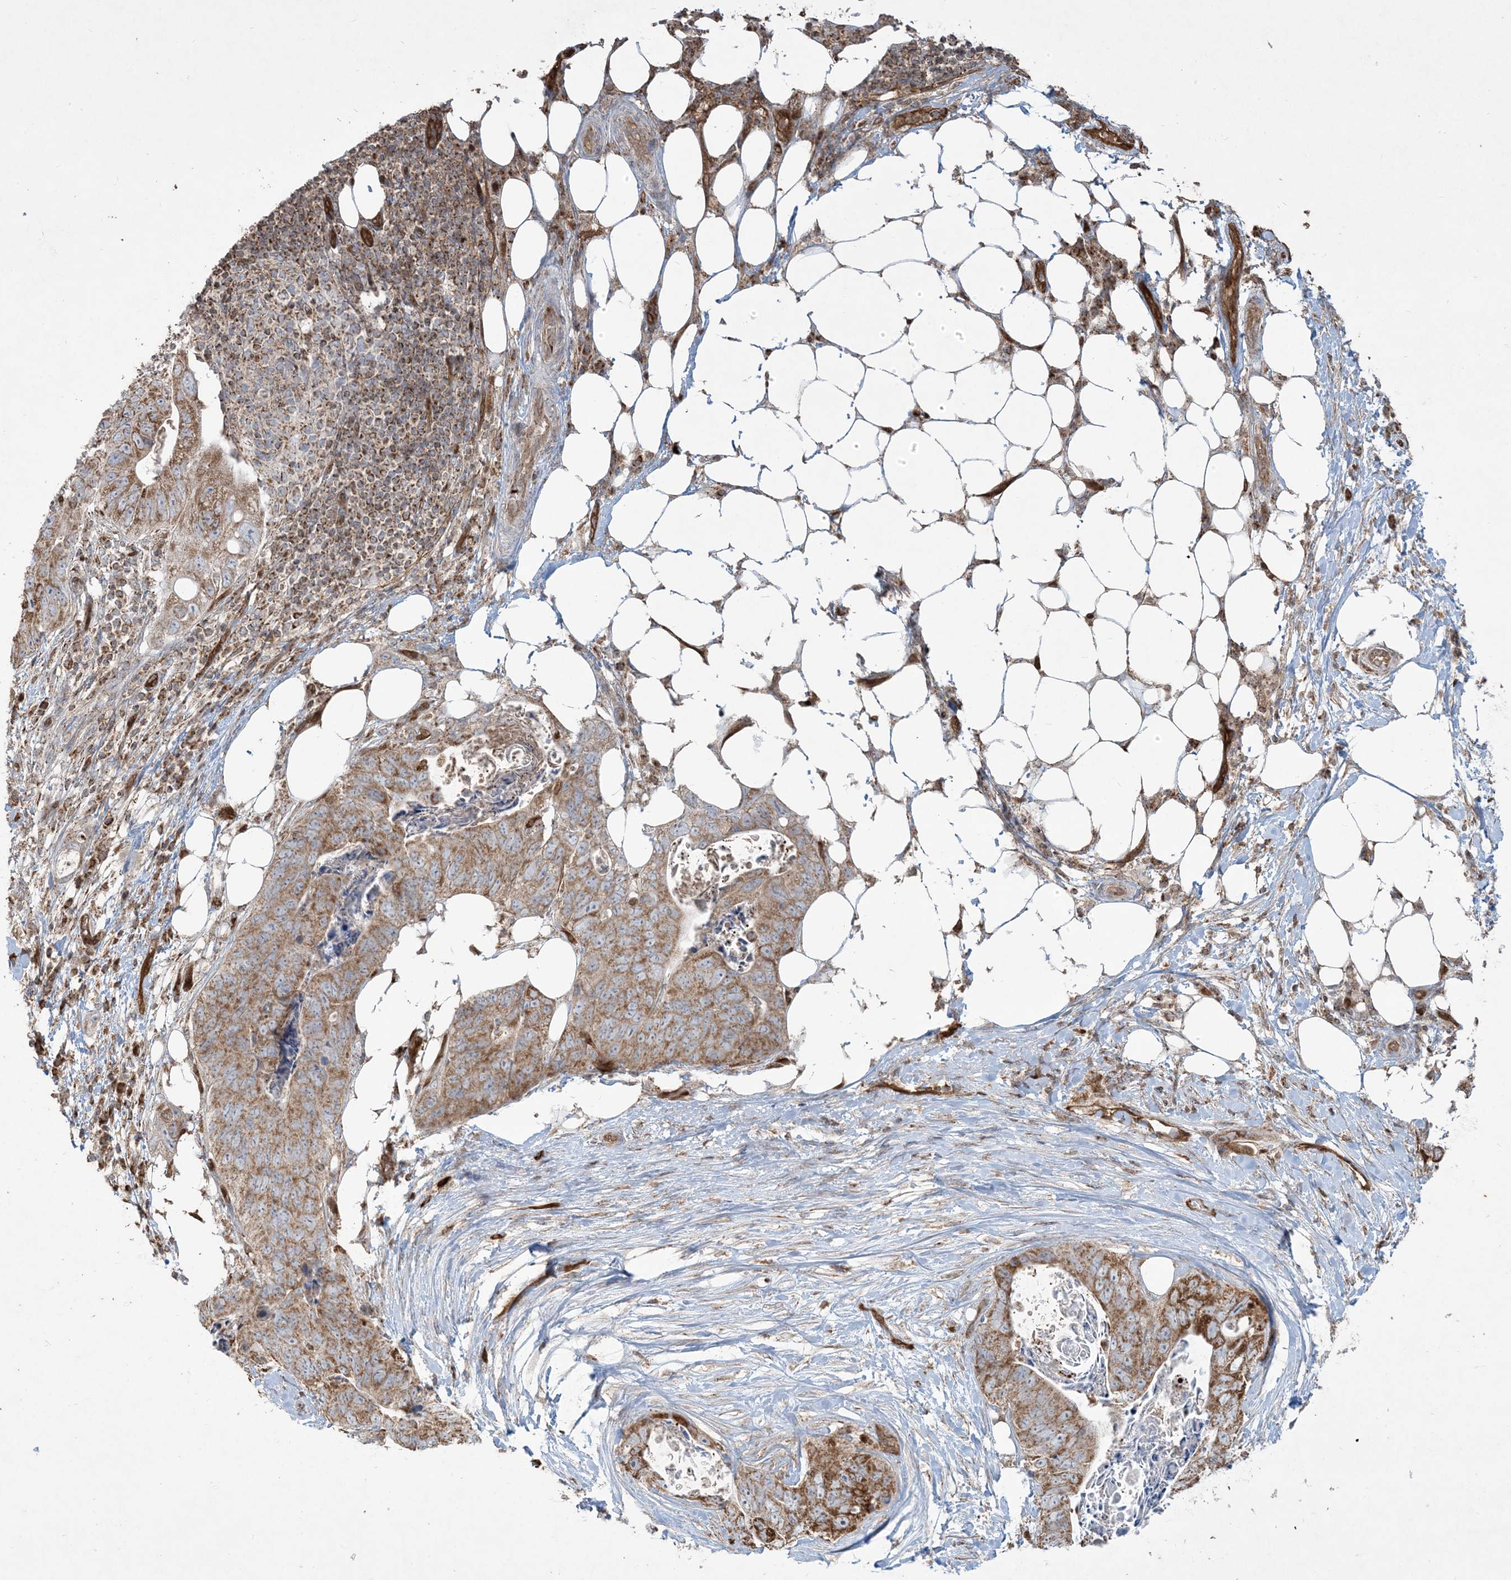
{"staining": {"intensity": "moderate", "quantity": ">75%", "location": "cytoplasmic/membranous"}, "tissue": "stomach cancer", "cell_type": "Tumor cells", "image_type": "cancer", "snomed": [{"axis": "morphology", "description": "Adenocarcinoma, NOS"}, {"axis": "topography", "description": "Stomach"}], "caption": "High-power microscopy captured an immunohistochemistry histopathology image of adenocarcinoma (stomach), revealing moderate cytoplasmic/membranous positivity in about >75% of tumor cells. The staining was performed using DAB (3,3'-diaminobenzidine) to visualize the protein expression in brown, while the nuclei were stained in blue with hematoxylin (Magnification: 20x).", "gene": "PPM1F", "patient": {"sex": "female", "age": 89}}